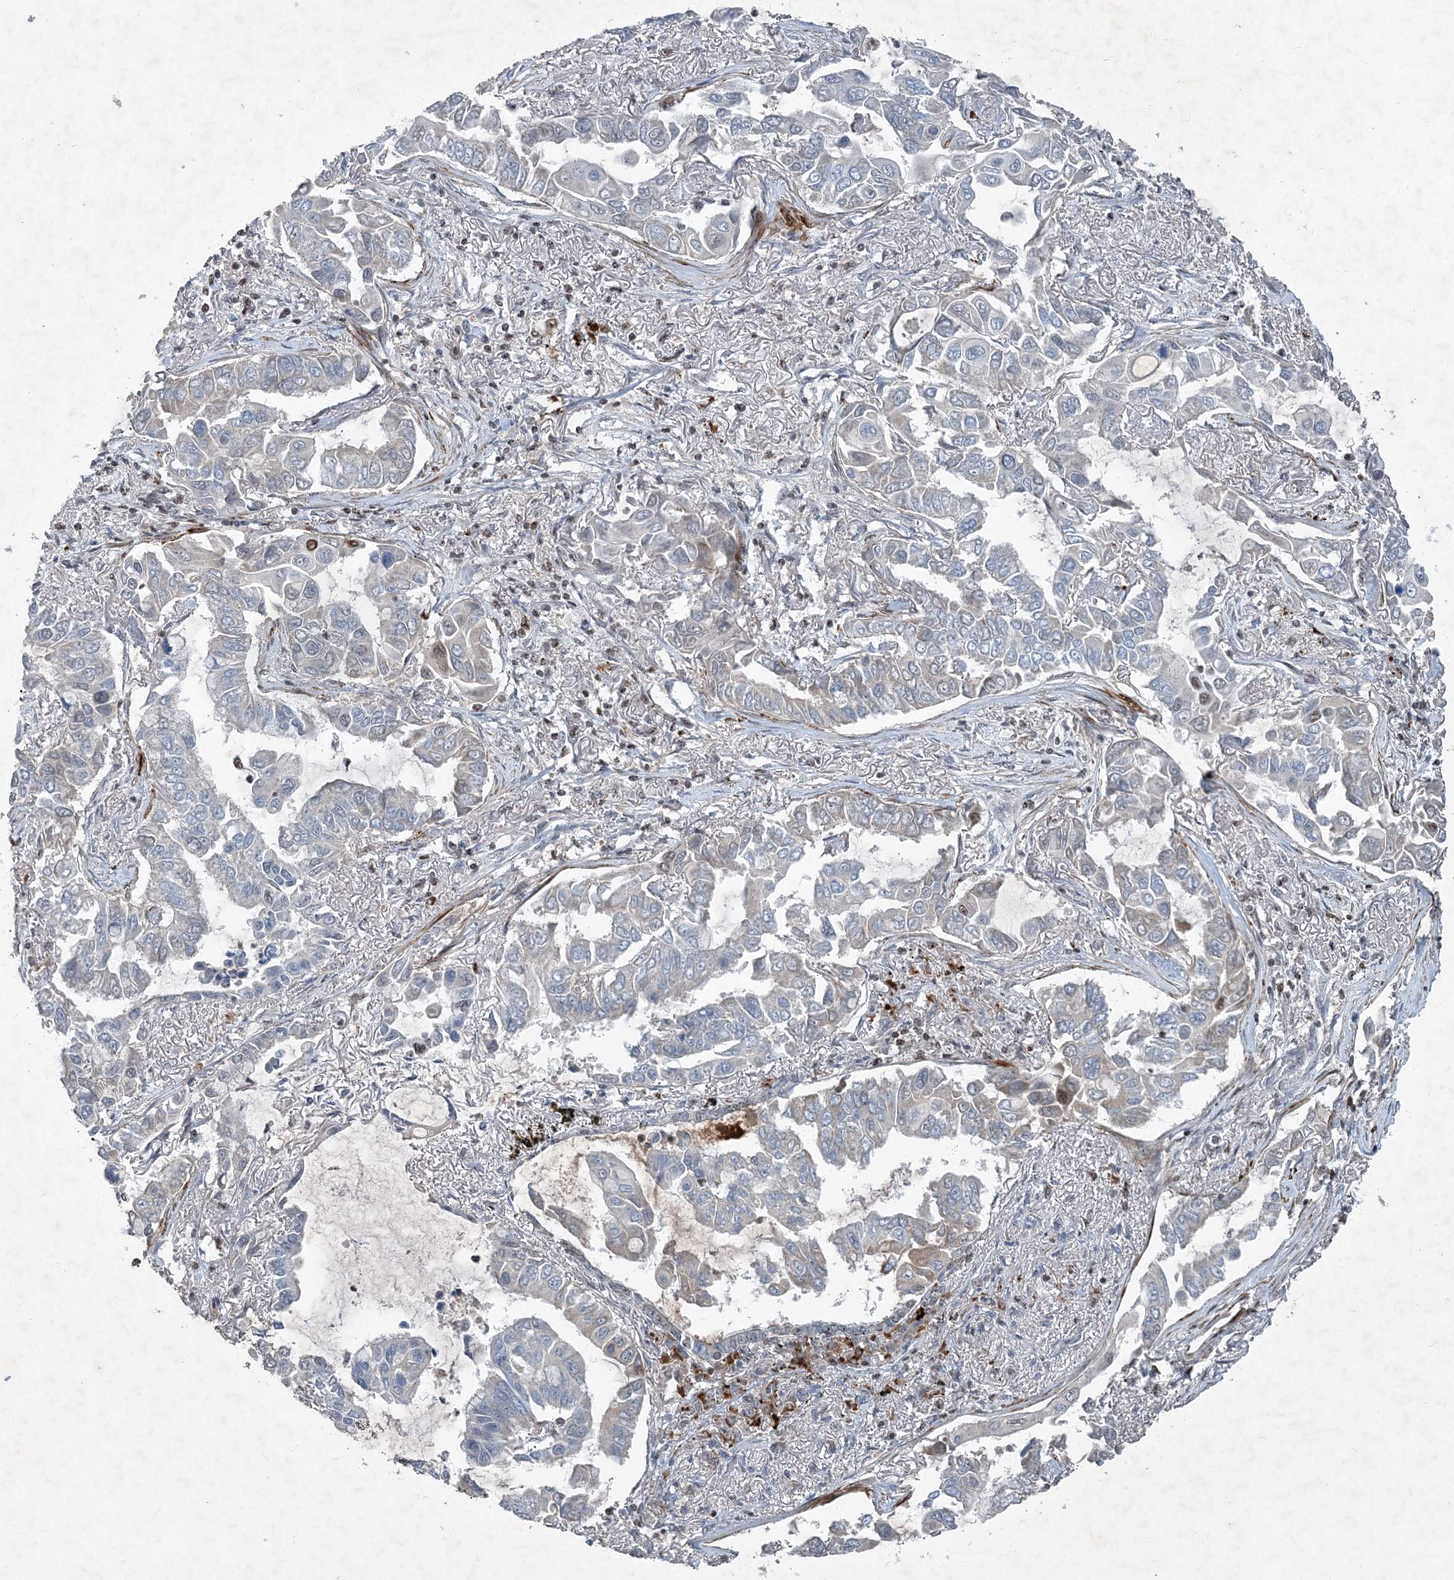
{"staining": {"intensity": "negative", "quantity": "none", "location": "none"}, "tissue": "lung cancer", "cell_type": "Tumor cells", "image_type": "cancer", "snomed": [{"axis": "morphology", "description": "Adenocarcinoma, NOS"}, {"axis": "topography", "description": "Lung"}], "caption": "High power microscopy image of an immunohistochemistry image of adenocarcinoma (lung), revealing no significant expression in tumor cells.", "gene": "QTRT2", "patient": {"sex": "male", "age": 64}}